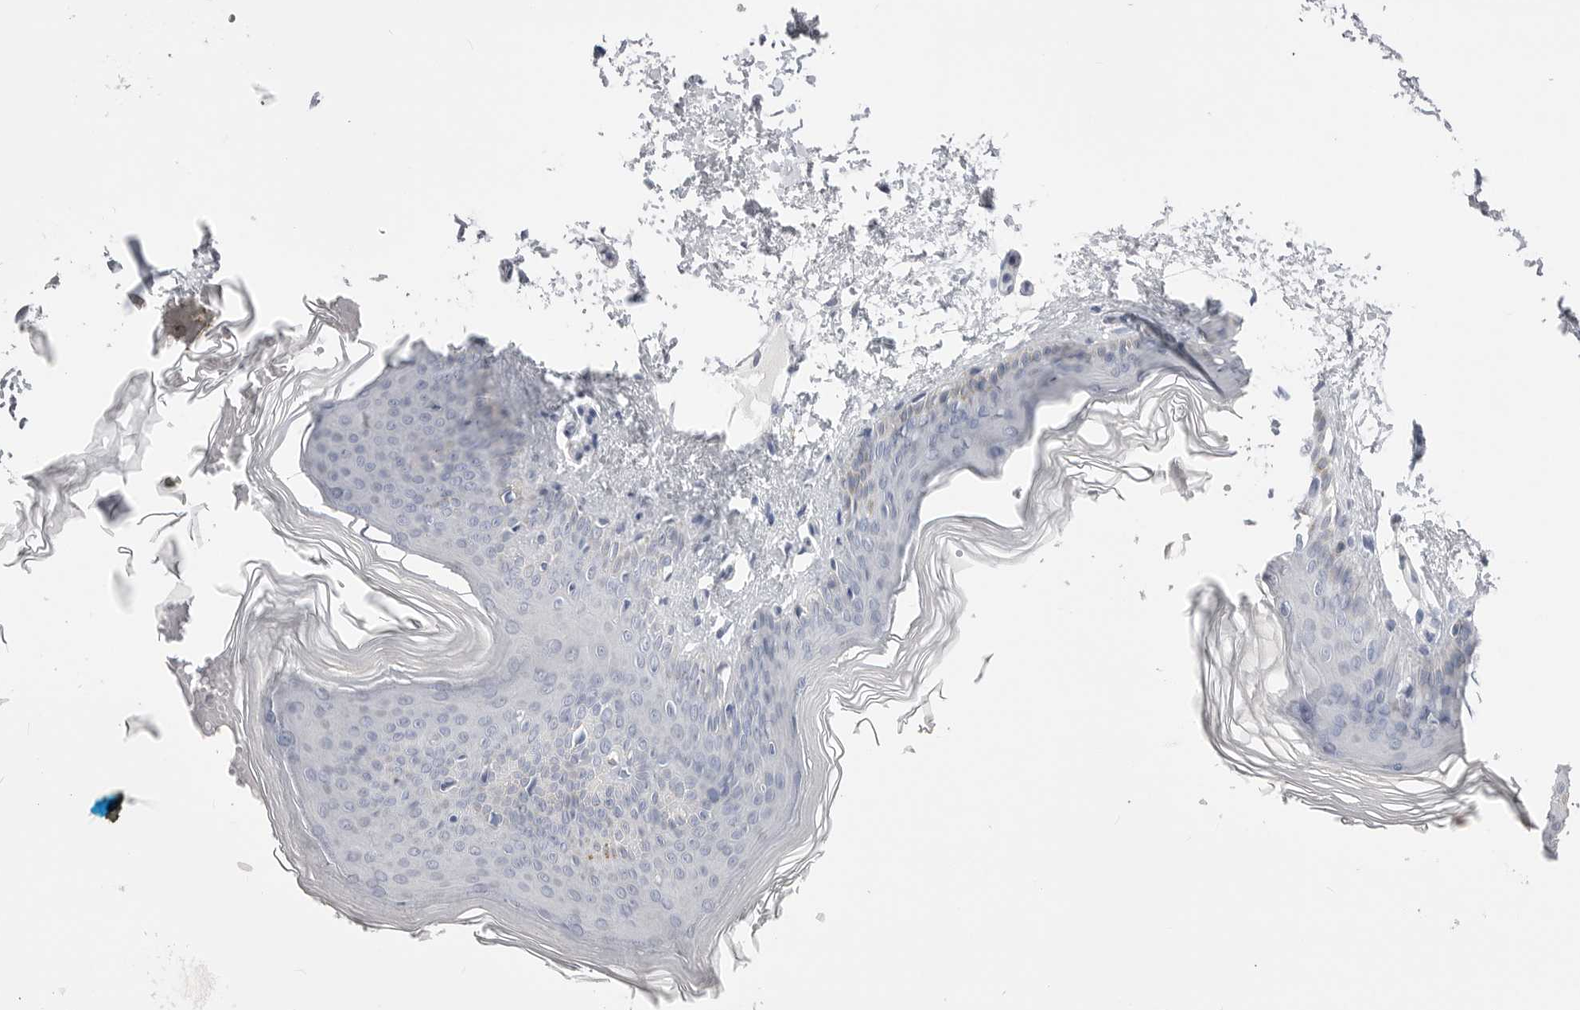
{"staining": {"intensity": "negative", "quantity": "none", "location": "none"}, "tissue": "skin", "cell_type": "Fibroblasts", "image_type": "normal", "snomed": [{"axis": "morphology", "description": "Normal tissue, NOS"}, {"axis": "topography", "description": "Skin"}], "caption": "This photomicrograph is of unremarkable skin stained with immunohistochemistry (IHC) to label a protein in brown with the nuclei are counter-stained blue. There is no staining in fibroblasts.", "gene": "CPB1", "patient": {"sex": "female", "age": 27}}